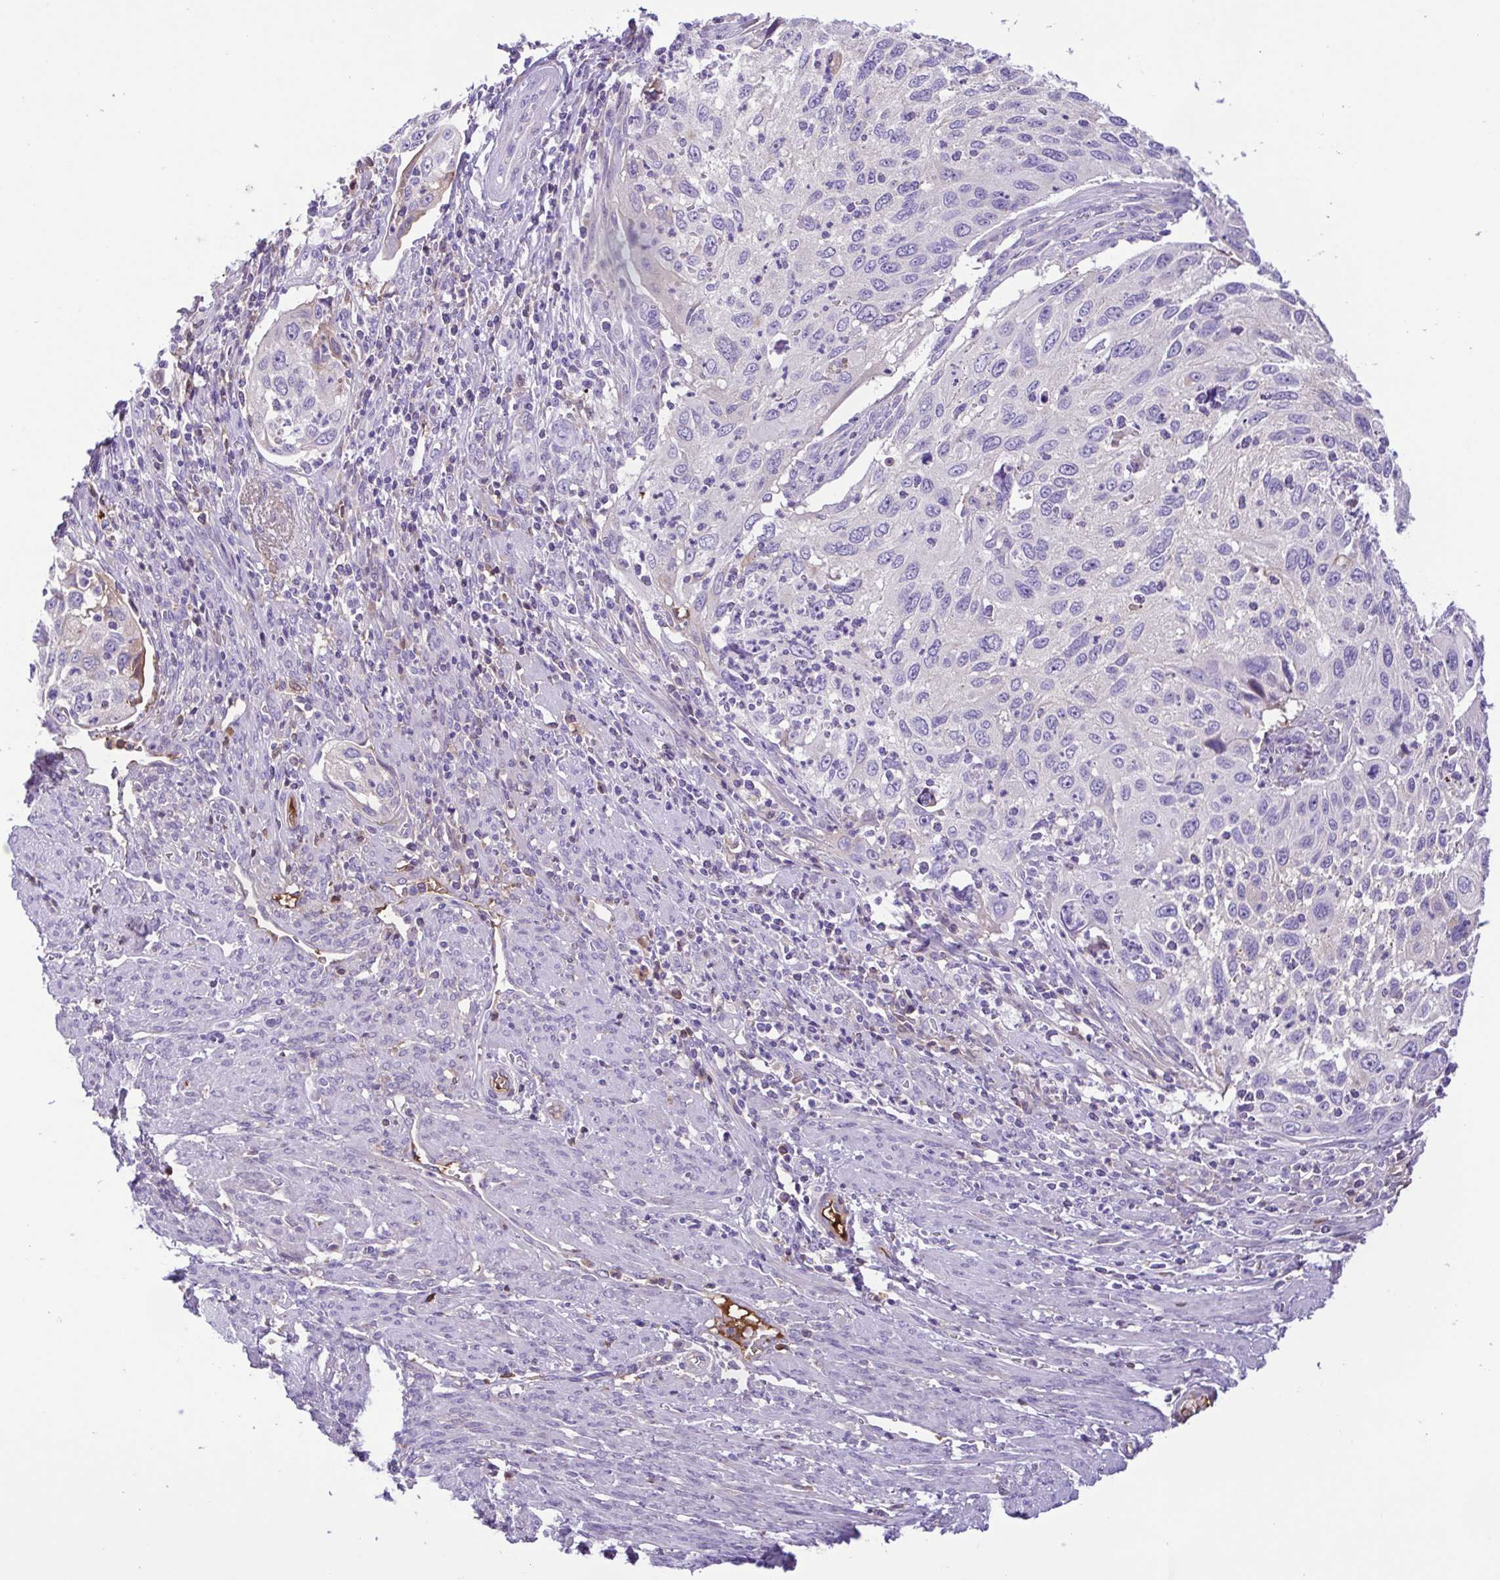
{"staining": {"intensity": "negative", "quantity": "none", "location": "none"}, "tissue": "cervical cancer", "cell_type": "Tumor cells", "image_type": "cancer", "snomed": [{"axis": "morphology", "description": "Squamous cell carcinoma, NOS"}, {"axis": "topography", "description": "Cervix"}], "caption": "DAB immunohistochemical staining of cervical cancer demonstrates no significant expression in tumor cells.", "gene": "IGFL1", "patient": {"sex": "female", "age": 70}}